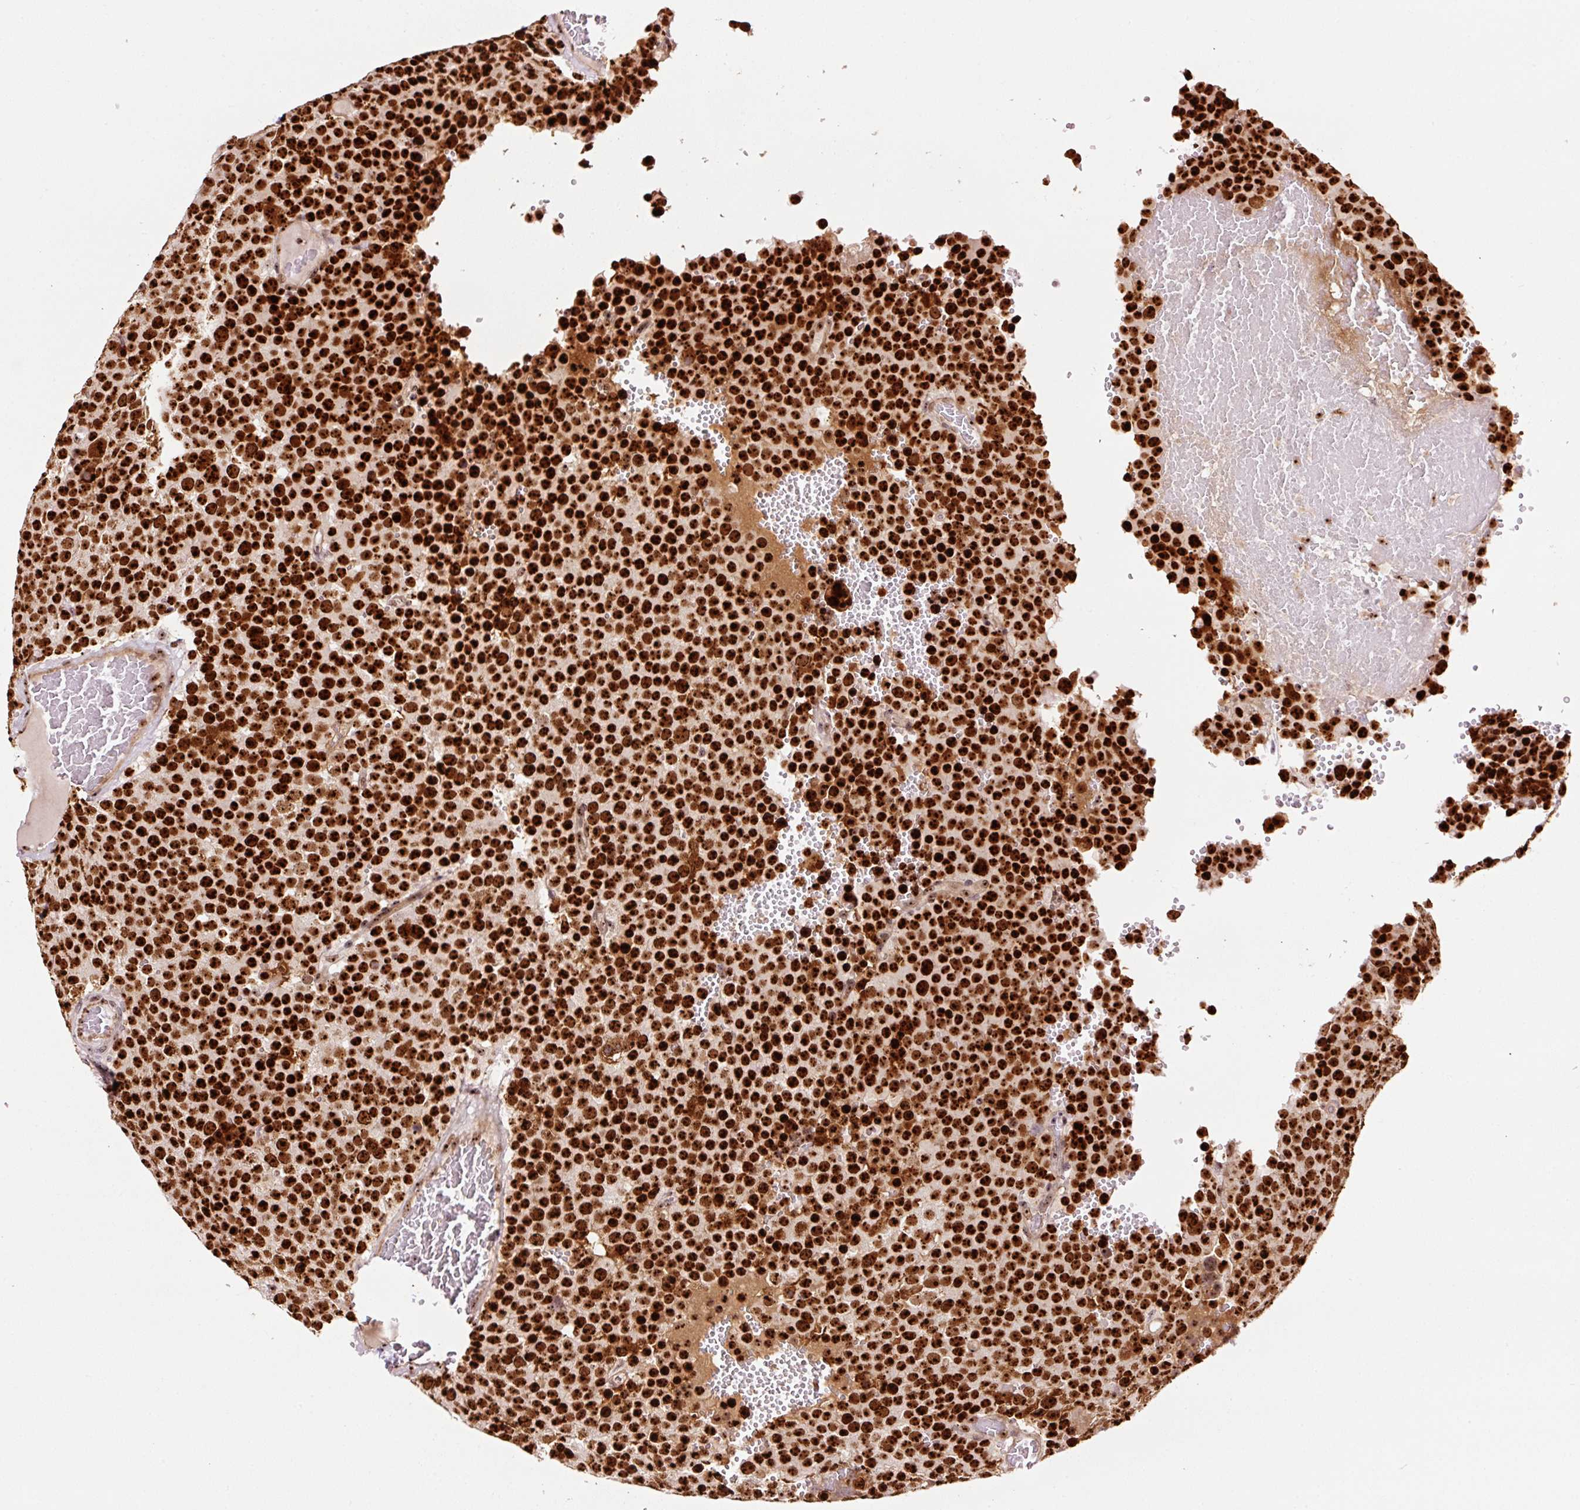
{"staining": {"intensity": "strong", "quantity": ">75%", "location": "nuclear"}, "tissue": "testis cancer", "cell_type": "Tumor cells", "image_type": "cancer", "snomed": [{"axis": "morphology", "description": "Seminoma, NOS"}, {"axis": "topography", "description": "Testis"}], "caption": "The micrograph reveals staining of testis seminoma, revealing strong nuclear protein positivity (brown color) within tumor cells.", "gene": "GNL3", "patient": {"sex": "male", "age": 71}}